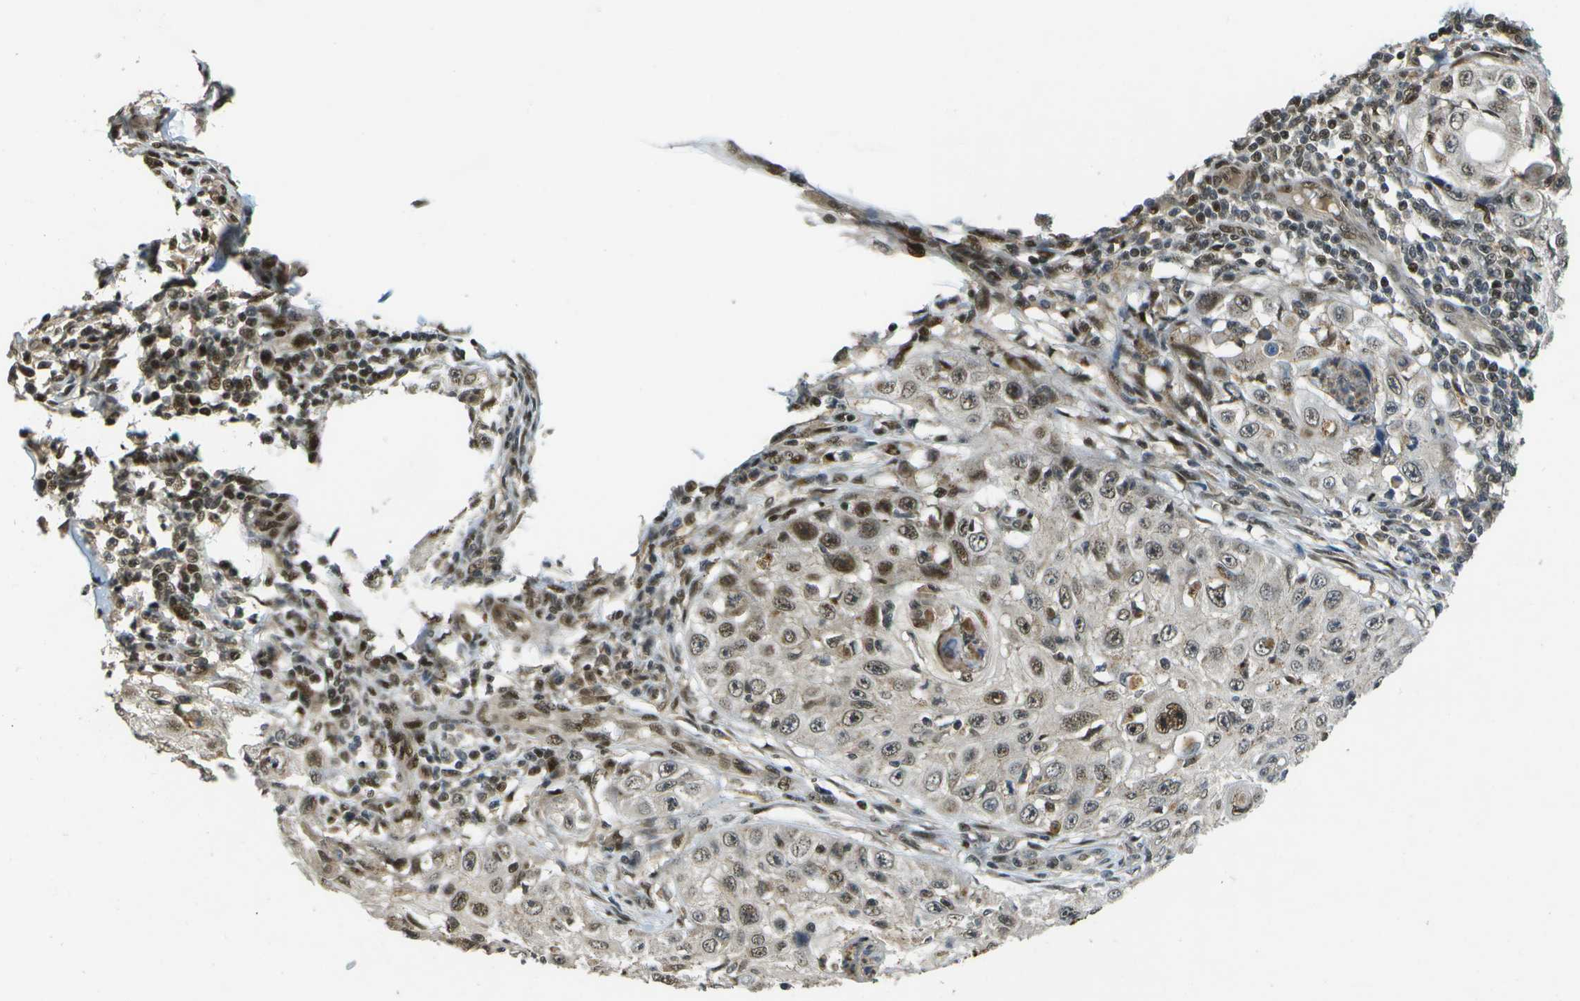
{"staining": {"intensity": "moderate", "quantity": "25%-75%", "location": "nuclear"}, "tissue": "skin cancer", "cell_type": "Tumor cells", "image_type": "cancer", "snomed": [{"axis": "morphology", "description": "Squamous cell carcinoma, NOS"}, {"axis": "topography", "description": "Skin"}], "caption": "Immunohistochemistry (DAB) staining of skin cancer (squamous cell carcinoma) demonstrates moderate nuclear protein positivity in about 25%-75% of tumor cells.", "gene": "GANC", "patient": {"sex": "male", "age": 86}}